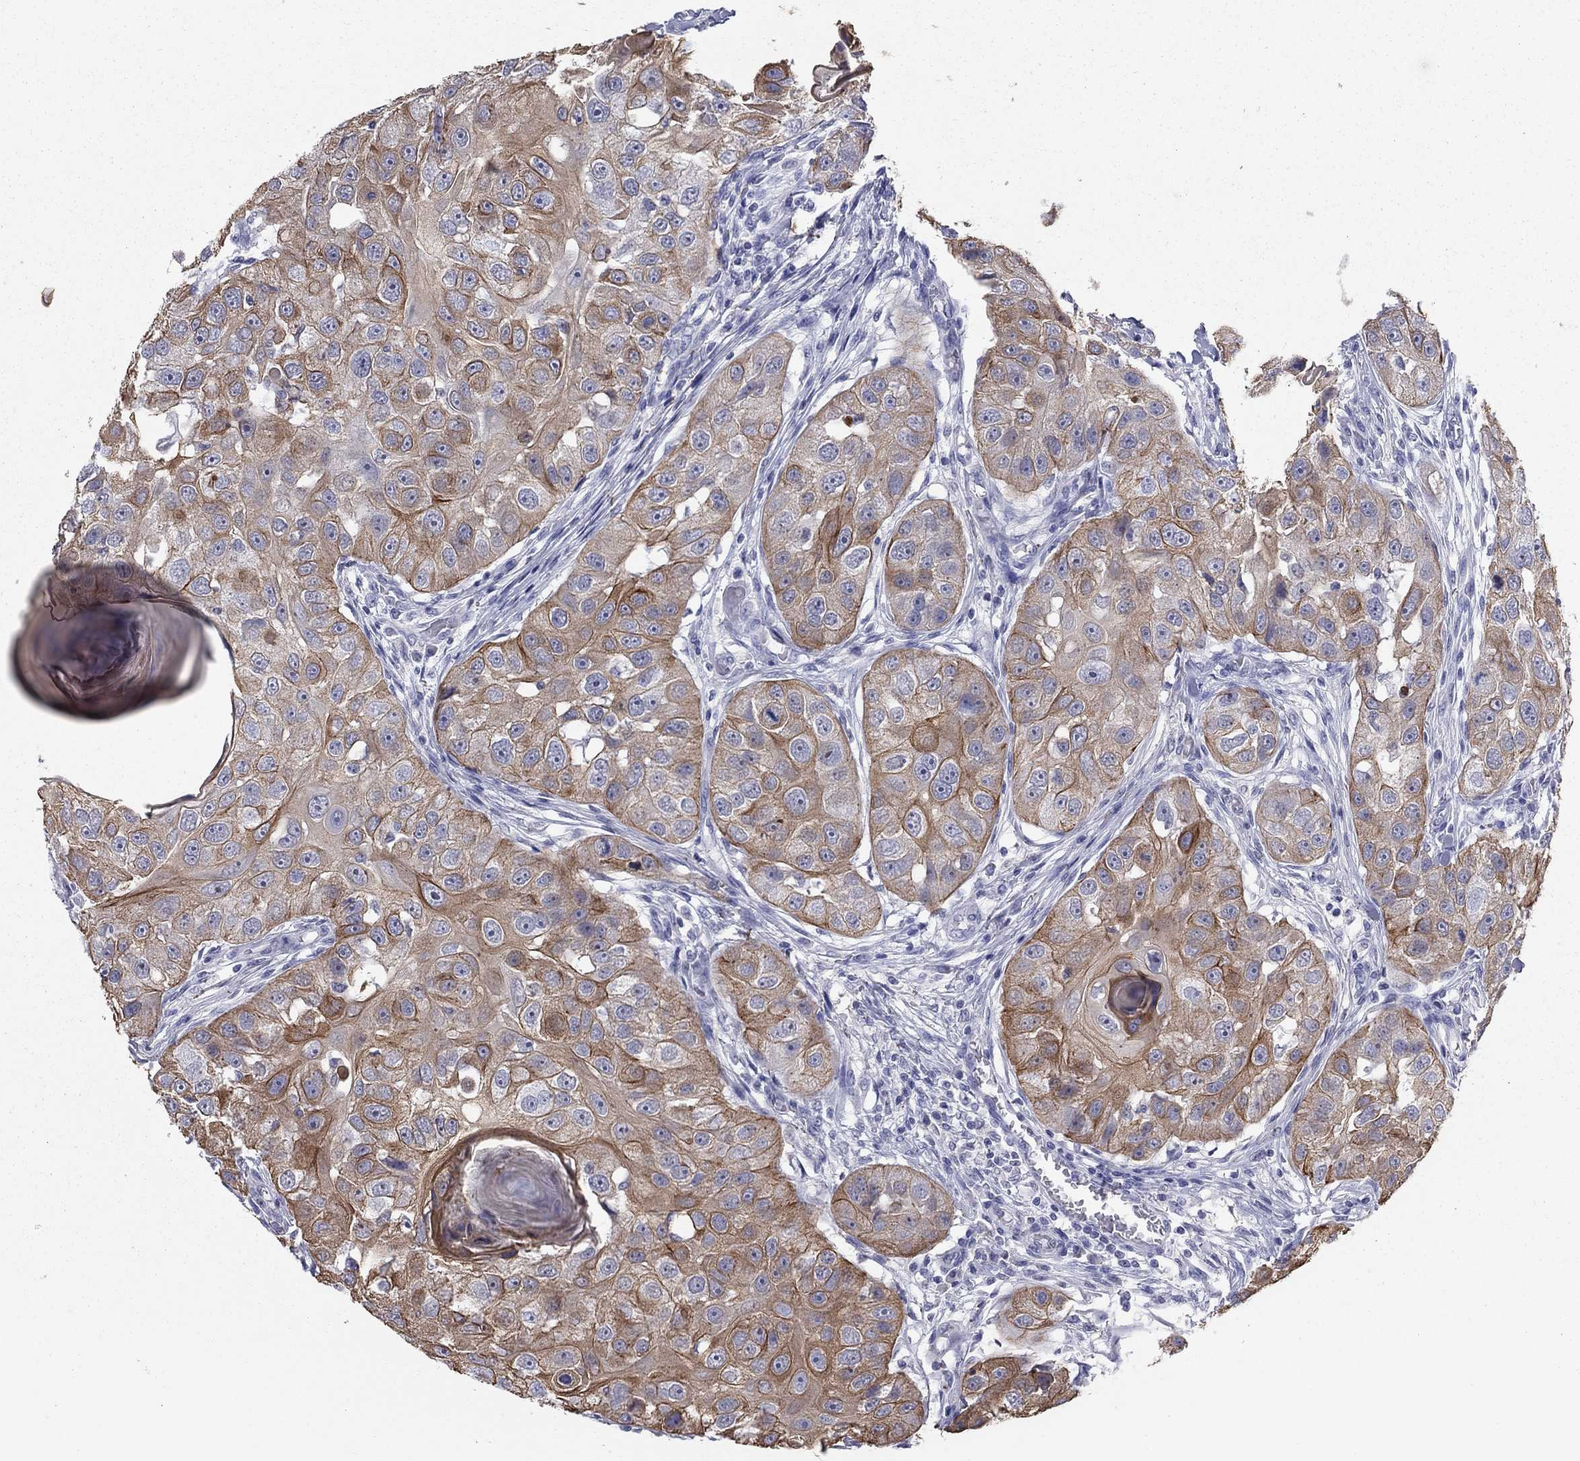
{"staining": {"intensity": "moderate", "quantity": ">75%", "location": "cytoplasmic/membranous"}, "tissue": "head and neck cancer", "cell_type": "Tumor cells", "image_type": "cancer", "snomed": [{"axis": "morphology", "description": "Normal tissue, NOS"}, {"axis": "morphology", "description": "Squamous cell carcinoma, NOS"}, {"axis": "topography", "description": "Skeletal muscle"}, {"axis": "topography", "description": "Head-Neck"}], "caption": "The immunohistochemical stain shows moderate cytoplasmic/membranous expression in tumor cells of head and neck cancer (squamous cell carcinoma) tissue.", "gene": "KRT75", "patient": {"sex": "male", "age": 51}}